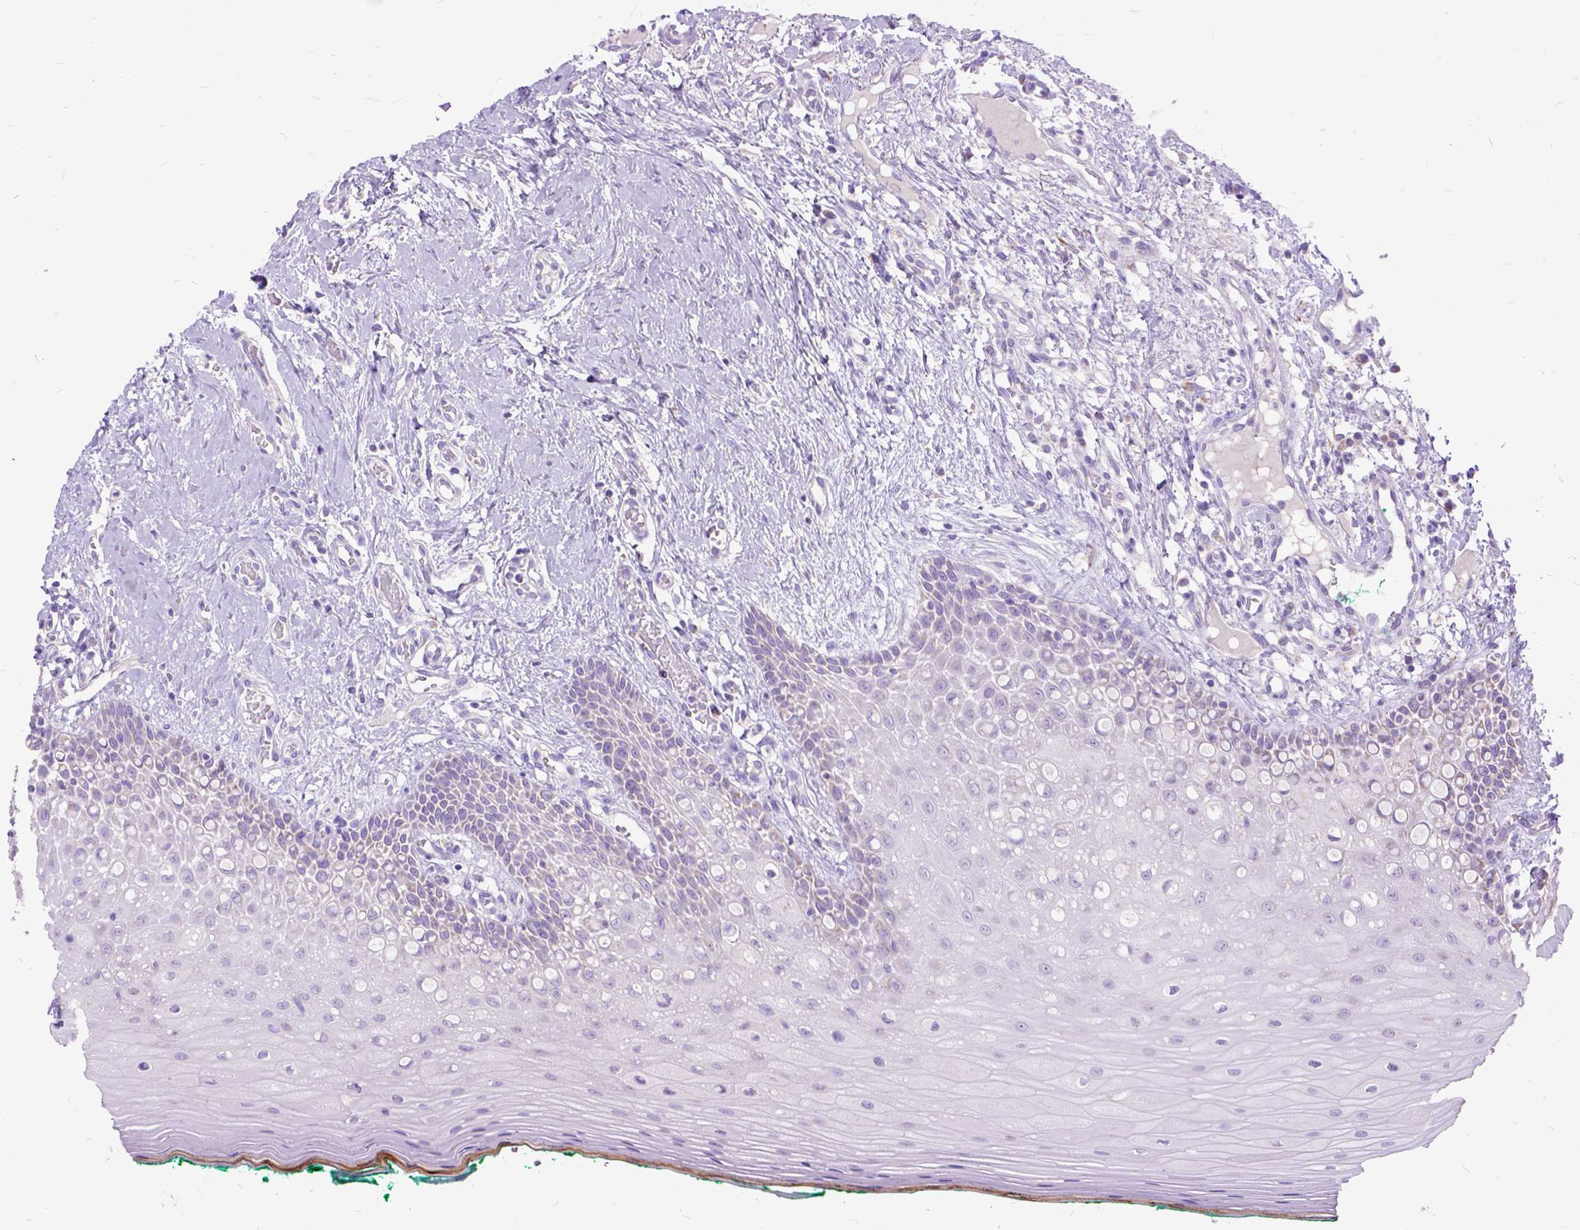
{"staining": {"intensity": "negative", "quantity": "none", "location": "none"}, "tissue": "oral mucosa", "cell_type": "Squamous epithelial cells", "image_type": "normal", "snomed": [{"axis": "morphology", "description": "Normal tissue, NOS"}, {"axis": "topography", "description": "Oral tissue"}], "caption": "The immunohistochemistry image has no significant staining in squamous epithelial cells of oral mucosa. (DAB immunohistochemistry with hematoxylin counter stain).", "gene": "CTAG2", "patient": {"sex": "female", "age": 83}}